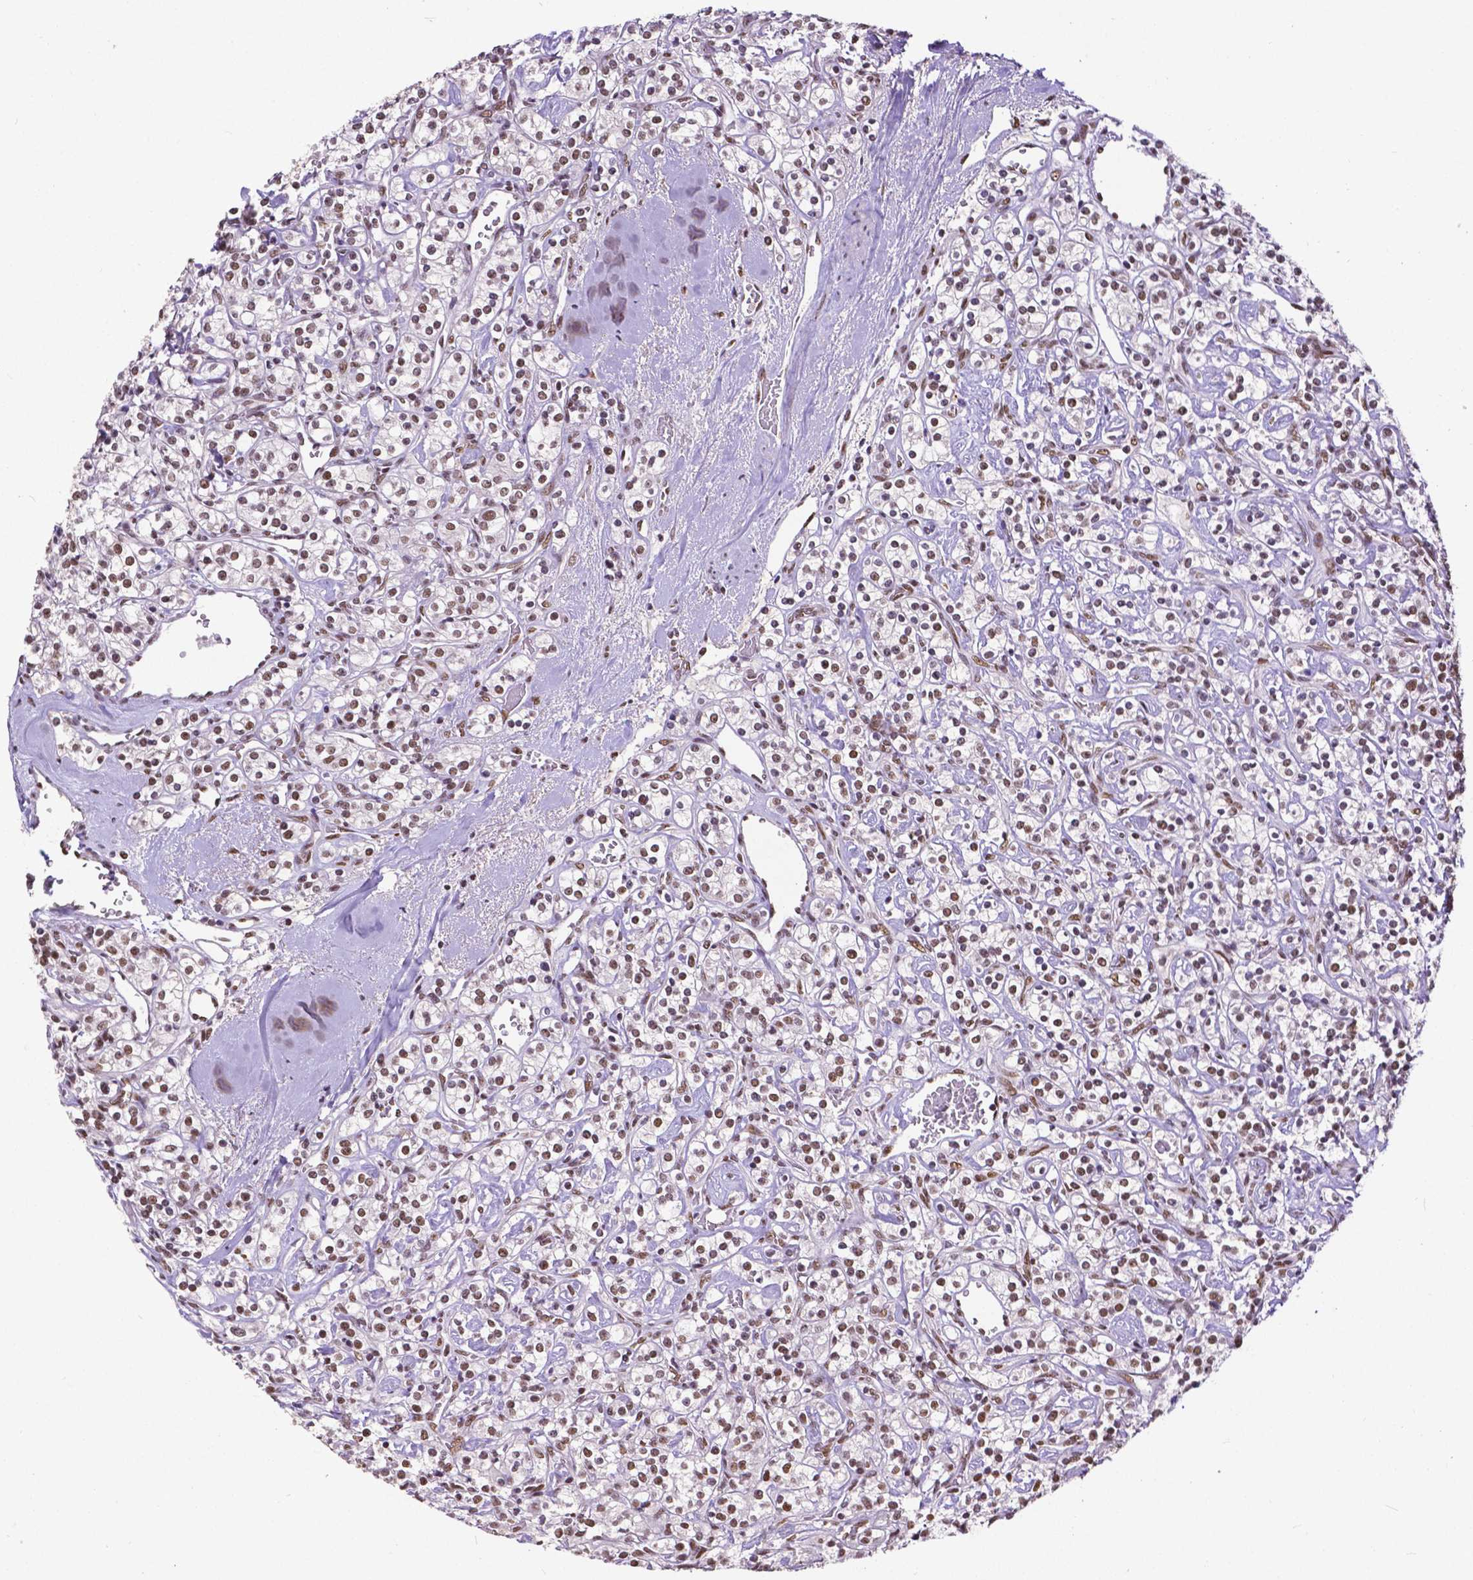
{"staining": {"intensity": "moderate", "quantity": ">75%", "location": "nuclear"}, "tissue": "renal cancer", "cell_type": "Tumor cells", "image_type": "cancer", "snomed": [{"axis": "morphology", "description": "Adenocarcinoma, NOS"}, {"axis": "topography", "description": "Kidney"}], "caption": "A brown stain shows moderate nuclear staining of a protein in renal adenocarcinoma tumor cells.", "gene": "ATRX", "patient": {"sex": "male", "age": 77}}